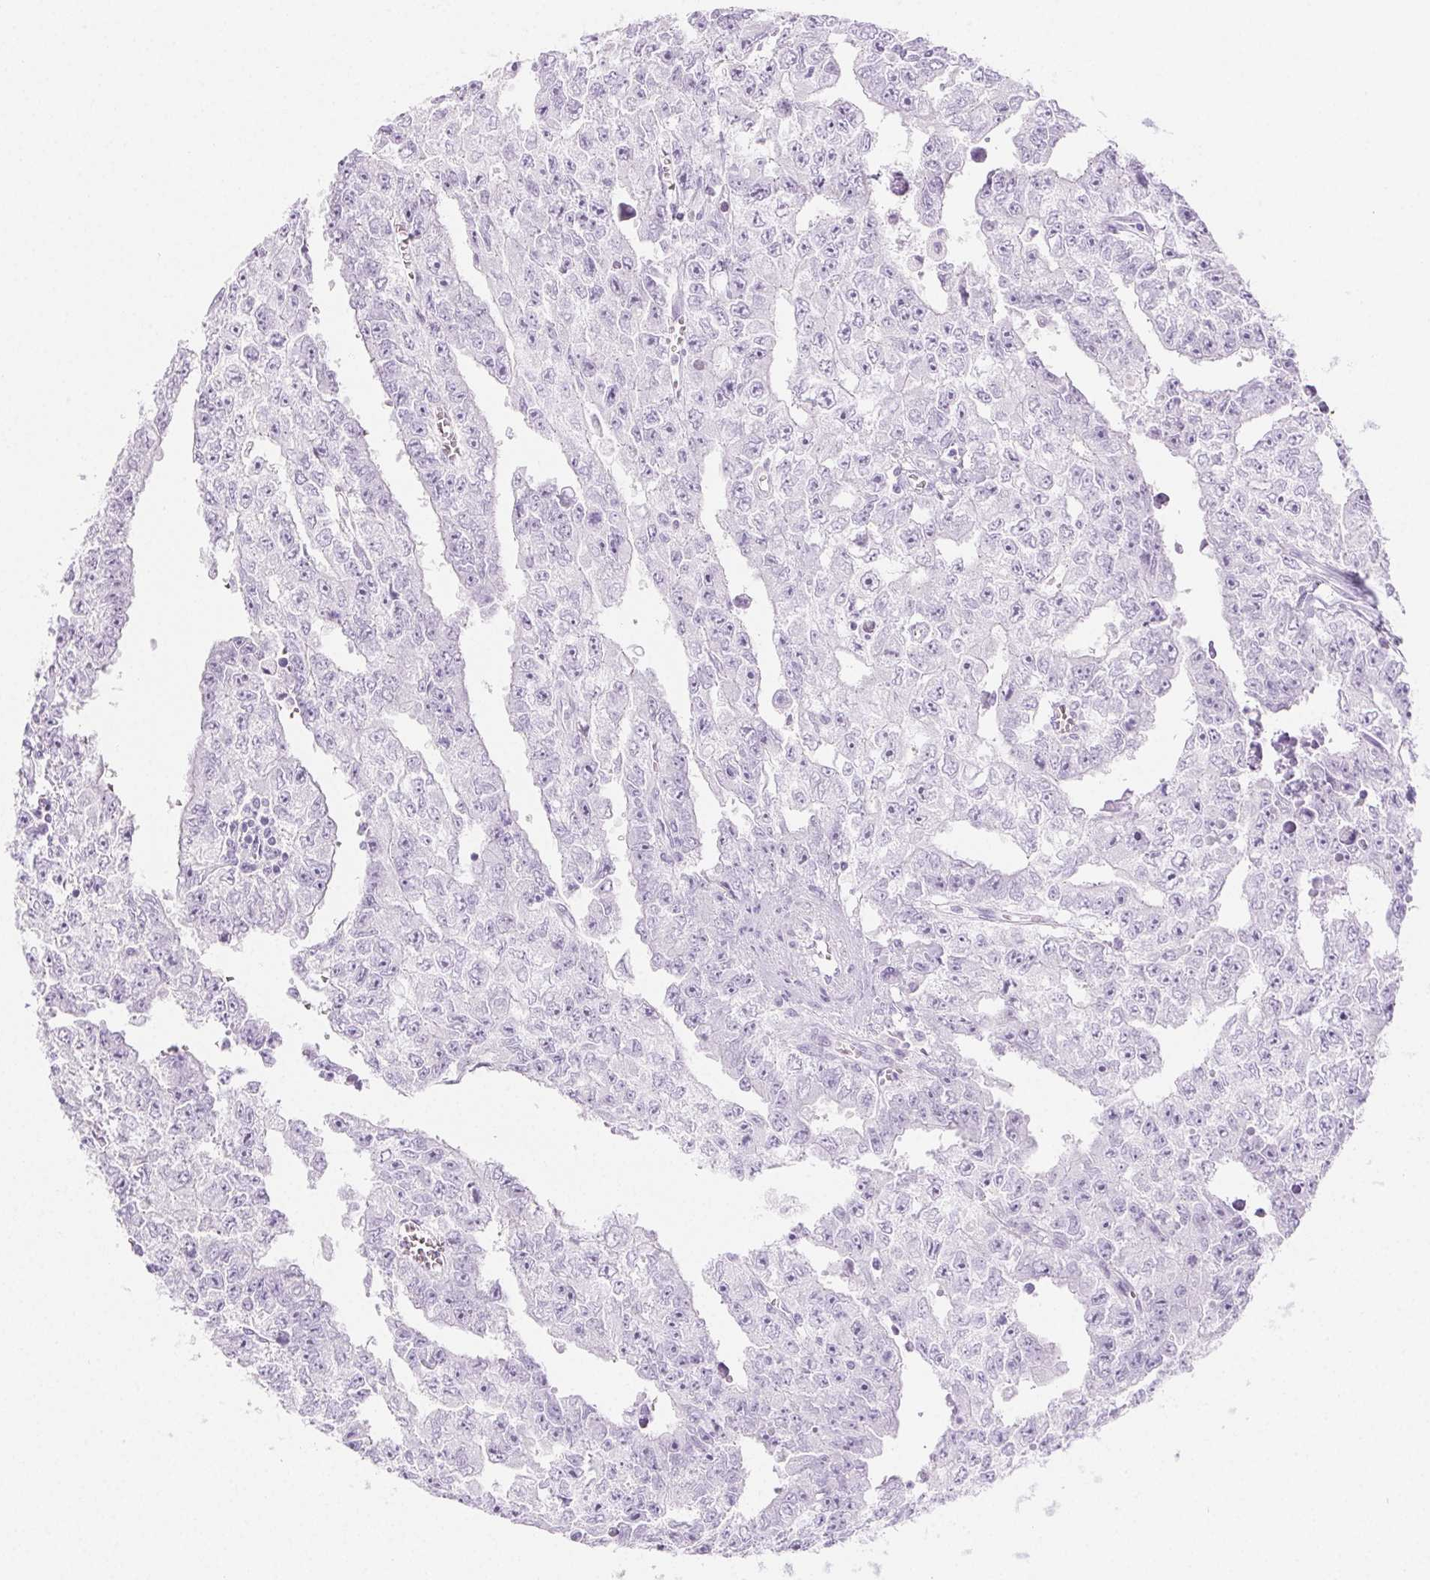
{"staining": {"intensity": "negative", "quantity": "none", "location": "none"}, "tissue": "testis cancer", "cell_type": "Tumor cells", "image_type": "cancer", "snomed": [{"axis": "morphology", "description": "Carcinoma, Embryonal, NOS"}, {"axis": "morphology", "description": "Teratoma, malignant, NOS"}, {"axis": "topography", "description": "Testis"}], "caption": "Malignant teratoma (testis) stained for a protein using immunohistochemistry displays no expression tumor cells.", "gene": "SPRR3", "patient": {"sex": "male", "age": 24}}